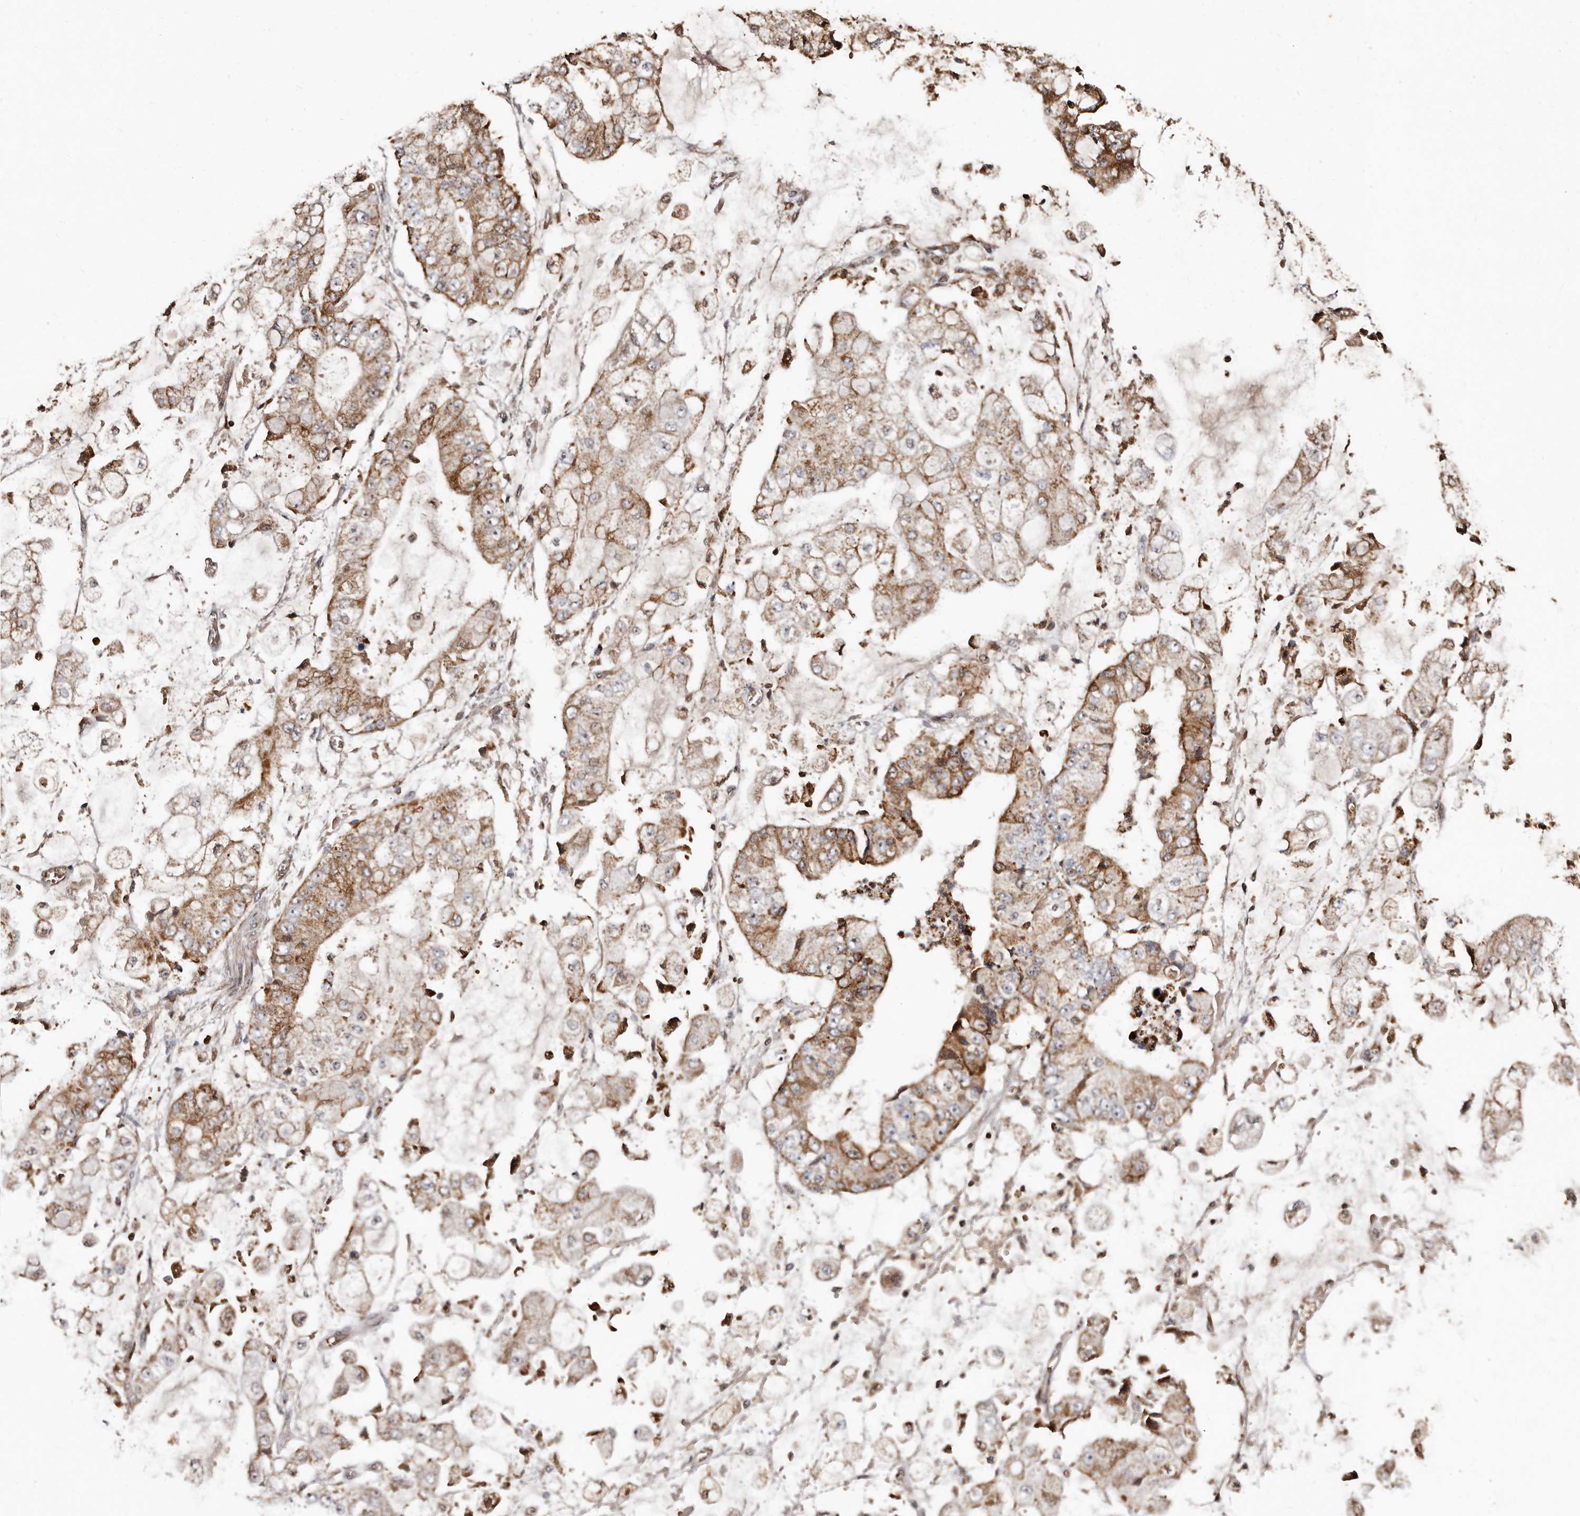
{"staining": {"intensity": "moderate", "quantity": ">75%", "location": "cytoplasmic/membranous"}, "tissue": "stomach cancer", "cell_type": "Tumor cells", "image_type": "cancer", "snomed": [{"axis": "morphology", "description": "Adenocarcinoma, NOS"}, {"axis": "topography", "description": "Stomach"}], "caption": "Stomach adenocarcinoma tissue exhibits moderate cytoplasmic/membranous staining in about >75% of tumor cells, visualized by immunohistochemistry.", "gene": "BAX", "patient": {"sex": "male", "age": 76}}